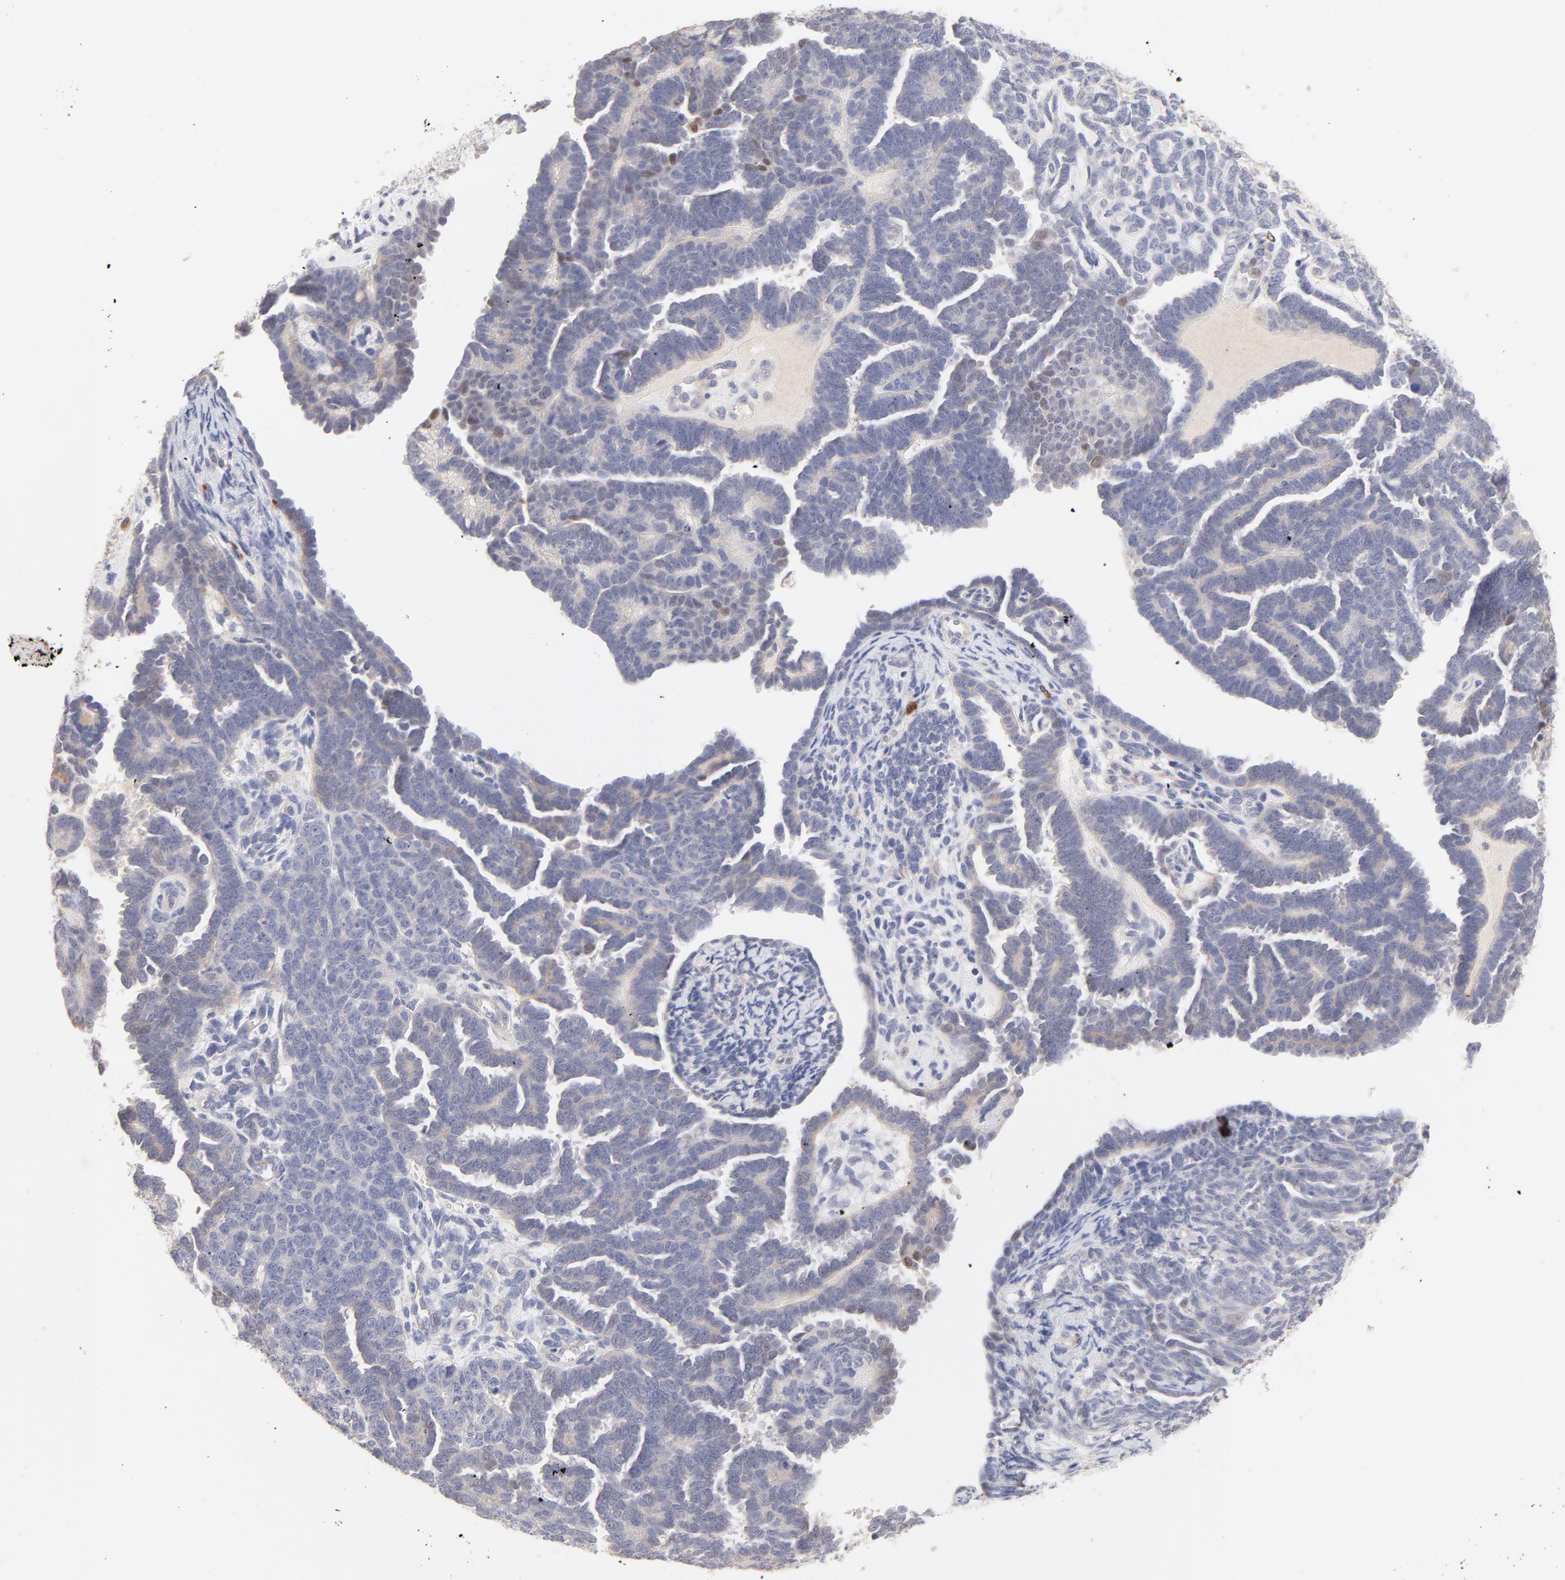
{"staining": {"intensity": "moderate", "quantity": "<25%", "location": "nuclear"}, "tissue": "endometrial cancer", "cell_type": "Tumor cells", "image_type": "cancer", "snomed": [{"axis": "morphology", "description": "Neoplasm, malignant, NOS"}, {"axis": "topography", "description": "Endometrium"}], "caption": "DAB (3,3'-diaminobenzidine) immunohistochemical staining of endometrial neoplasm (malignant) shows moderate nuclear protein staining in approximately <25% of tumor cells.", "gene": "ELF3", "patient": {"sex": "female", "age": 74}}